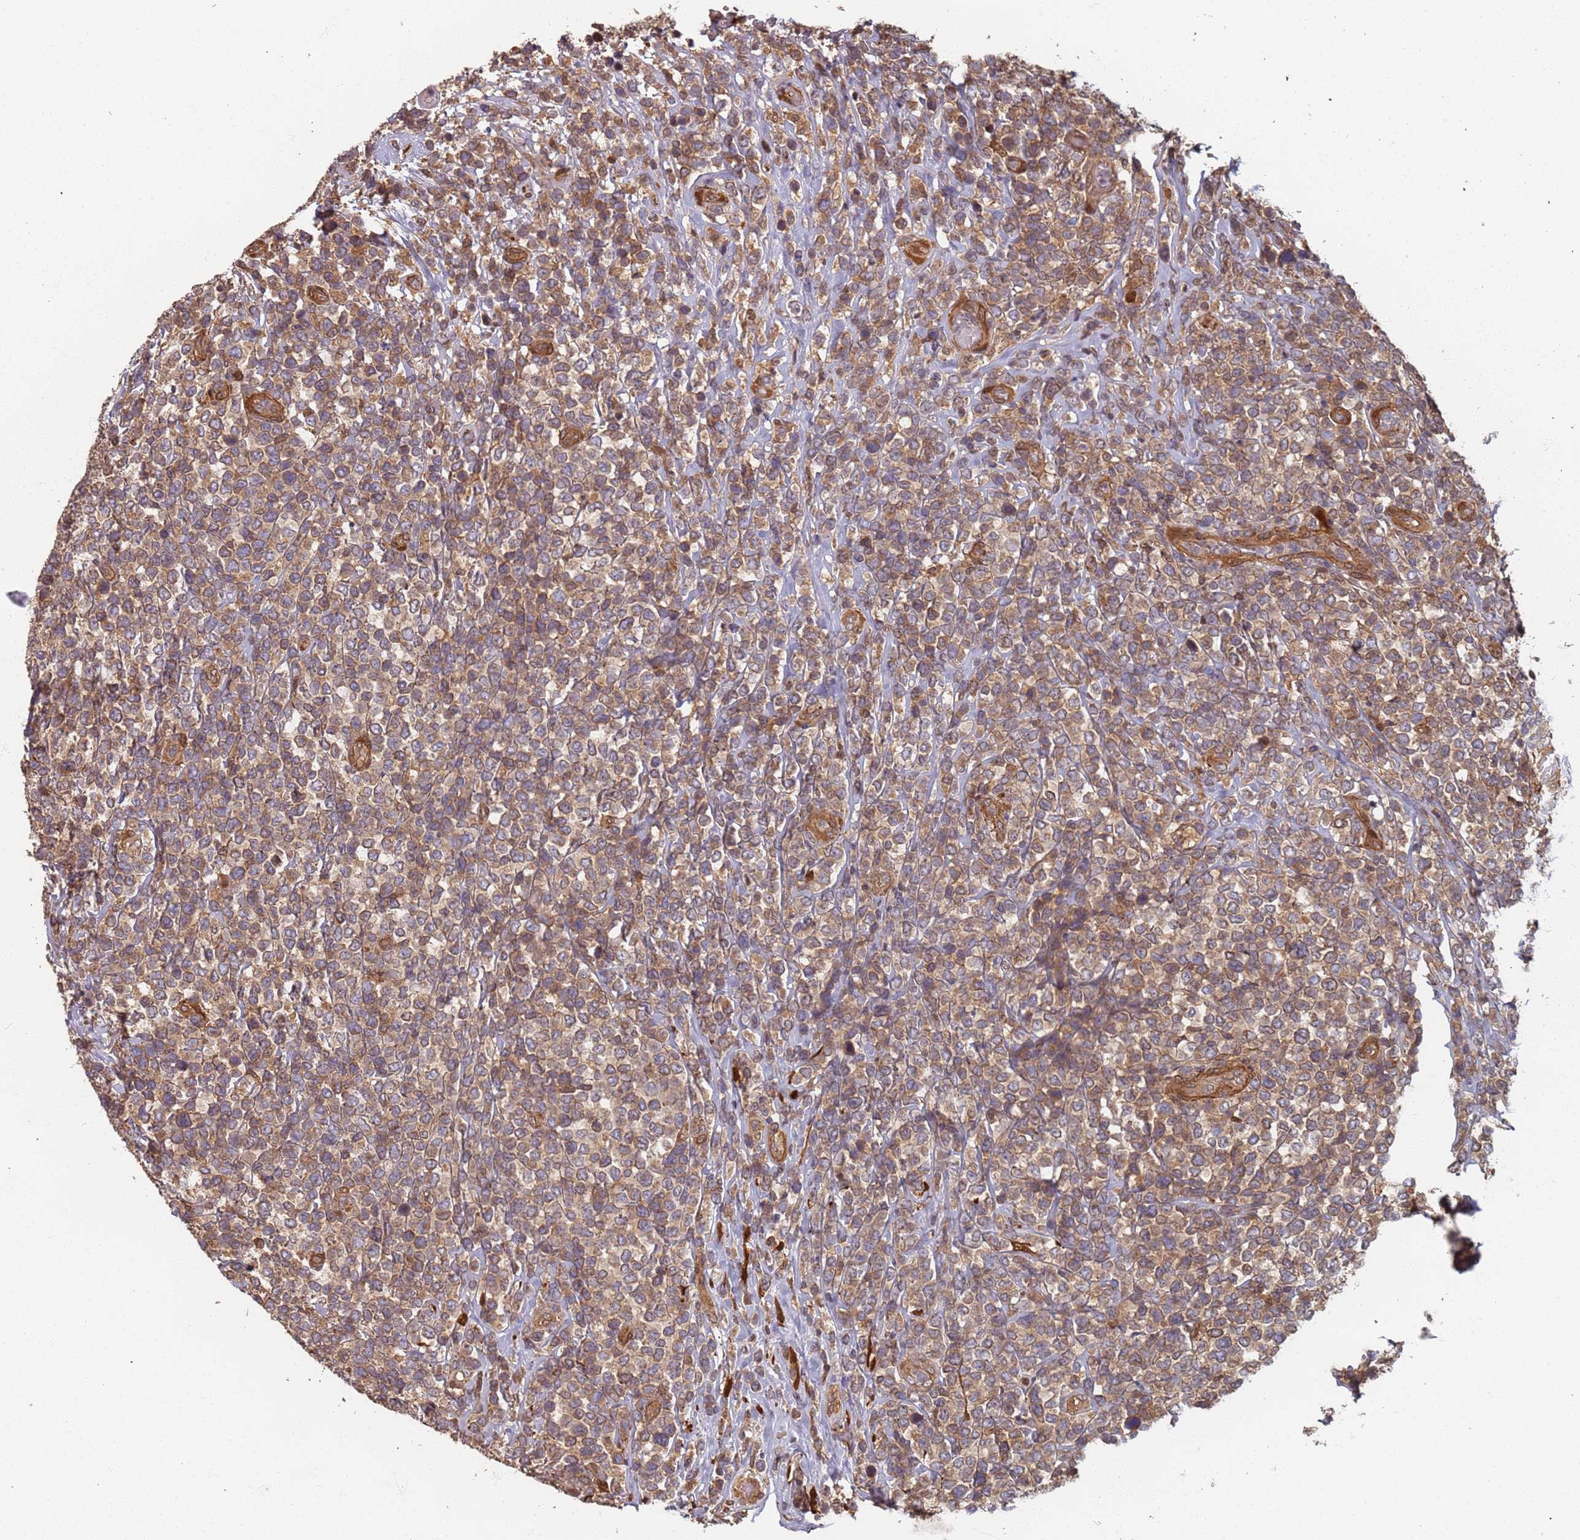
{"staining": {"intensity": "weak", "quantity": ">75%", "location": "cytoplasmic/membranous"}, "tissue": "lymphoma", "cell_type": "Tumor cells", "image_type": "cancer", "snomed": [{"axis": "morphology", "description": "Malignant lymphoma, non-Hodgkin's type, High grade"}, {"axis": "topography", "description": "Soft tissue"}], "caption": "This histopathology image shows lymphoma stained with IHC to label a protein in brown. The cytoplasmic/membranous of tumor cells show weak positivity for the protein. Nuclei are counter-stained blue.", "gene": "SDCCAG8", "patient": {"sex": "female", "age": 56}}